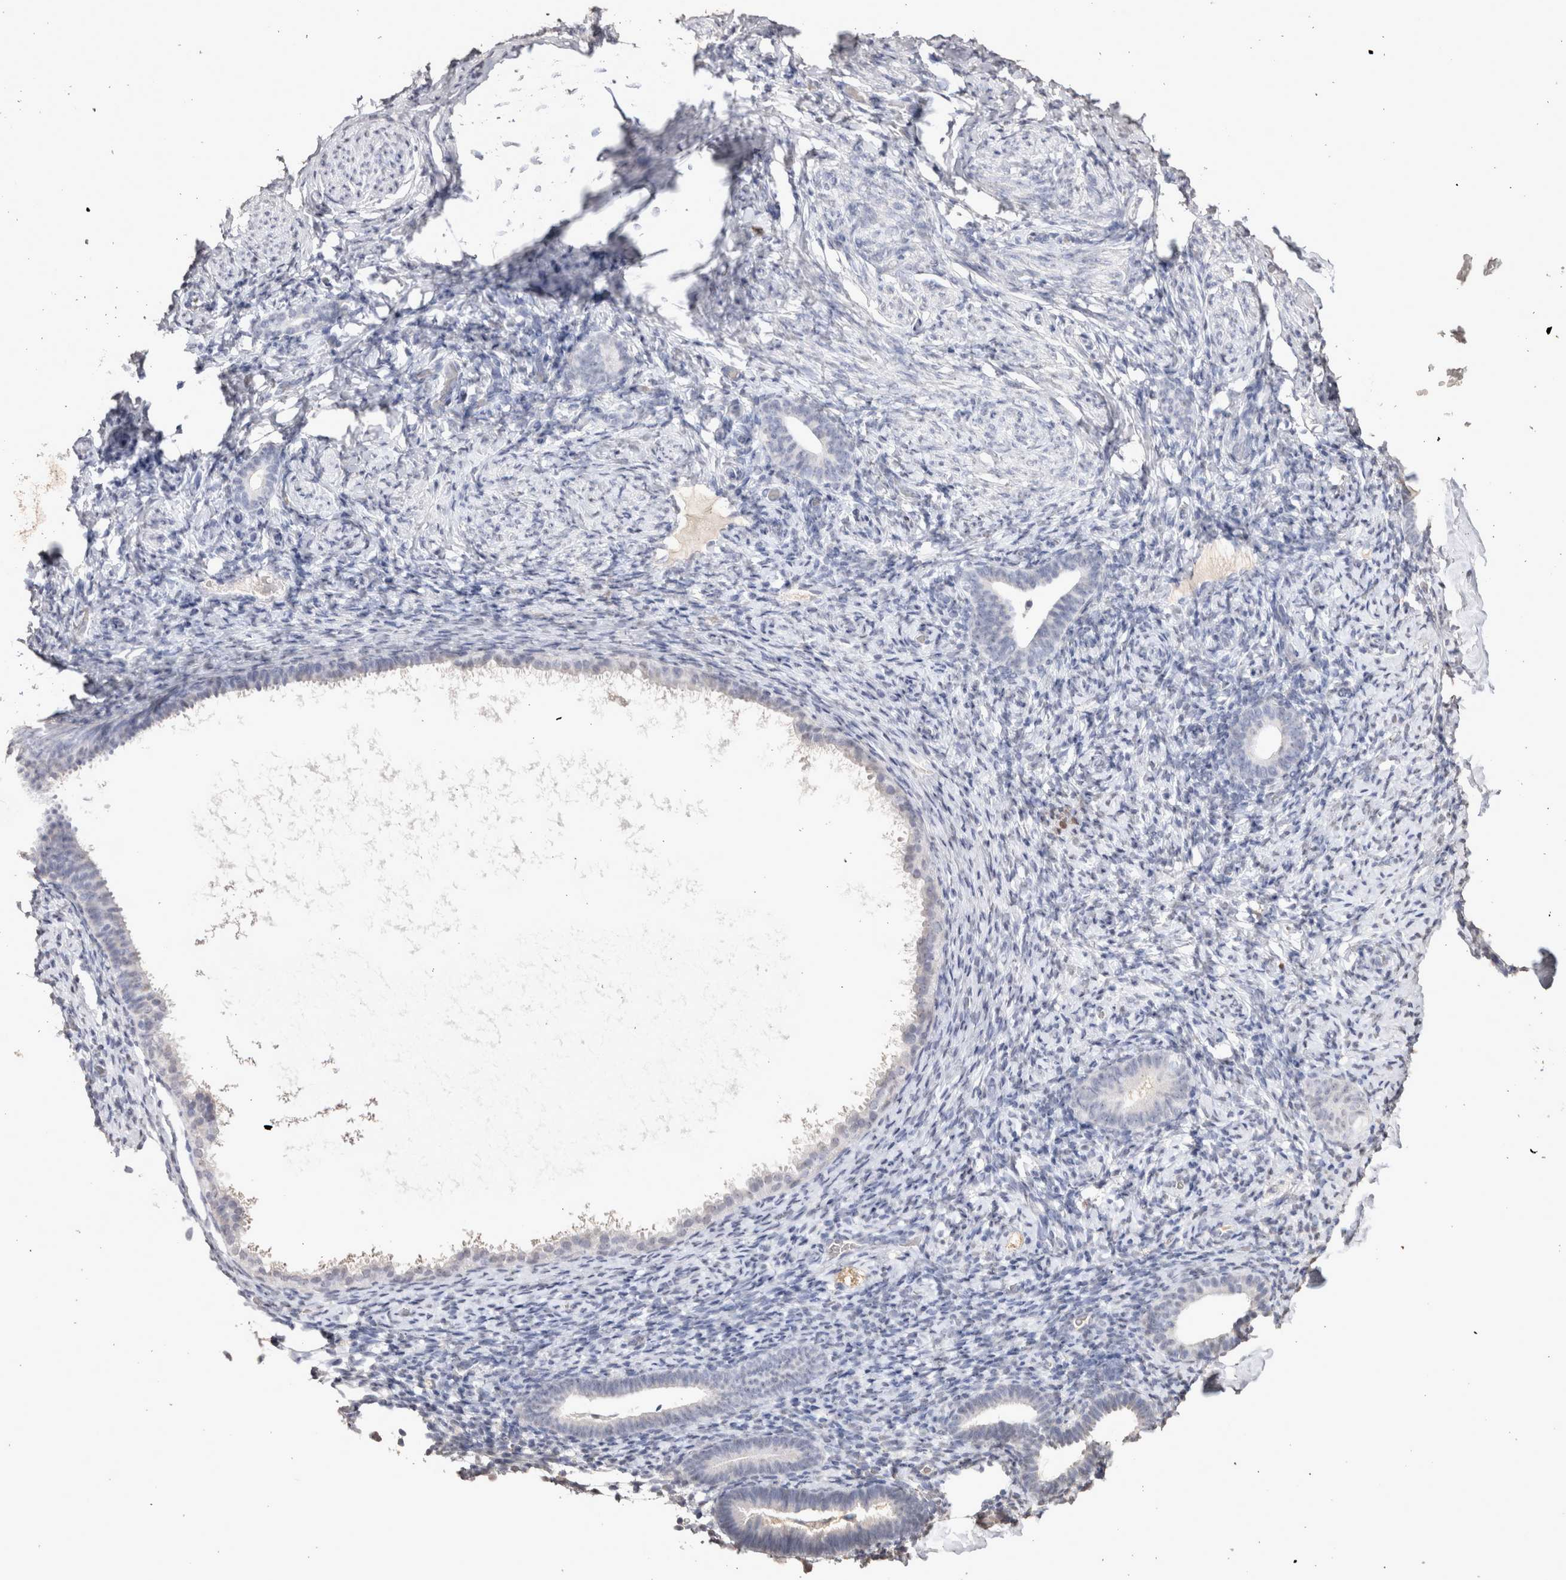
{"staining": {"intensity": "negative", "quantity": "none", "location": "none"}, "tissue": "endometrium", "cell_type": "Cells in endometrial stroma", "image_type": "normal", "snomed": [{"axis": "morphology", "description": "Normal tissue, NOS"}, {"axis": "topography", "description": "Endometrium"}], "caption": "Cells in endometrial stroma show no significant protein positivity in benign endometrium. Brightfield microscopy of immunohistochemistry (IHC) stained with DAB (brown) and hematoxylin (blue), captured at high magnification.", "gene": "LGALS2", "patient": {"sex": "female", "age": 51}}